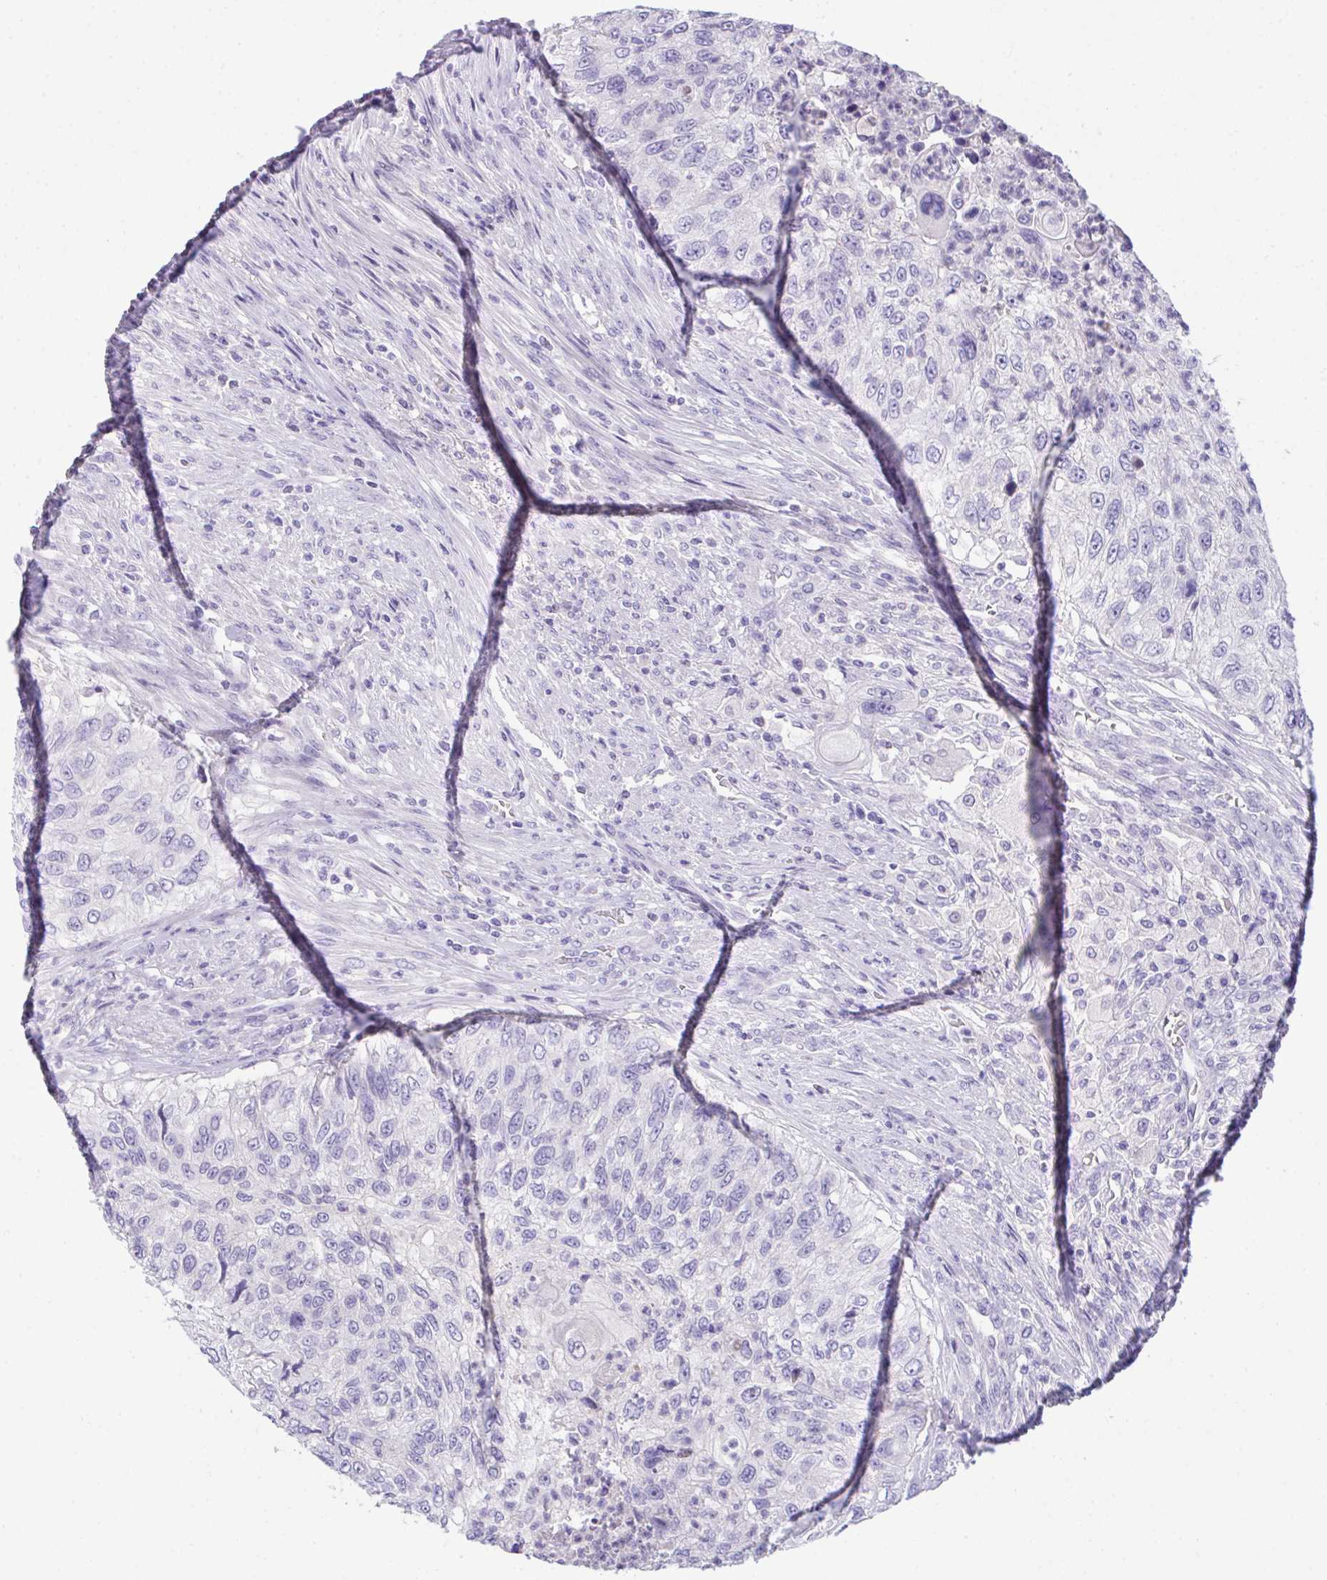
{"staining": {"intensity": "negative", "quantity": "none", "location": "none"}, "tissue": "urothelial cancer", "cell_type": "Tumor cells", "image_type": "cancer", "snomed": [{"axis": "morphology", "description": "Urothelial carcinoma, High grade"}, {"axis": "topography", "description": "Urinary bladder"}], "caption": "Tumor cells are negative for protein expression in human urothelial cancer. (DAB (3,3'-diaminobenzidine) immunohistochemistry visualized using brightfield microscopy, high magnification).", "gene": "TMCO5A", "patient": {"sex": "female", "age": 60}}